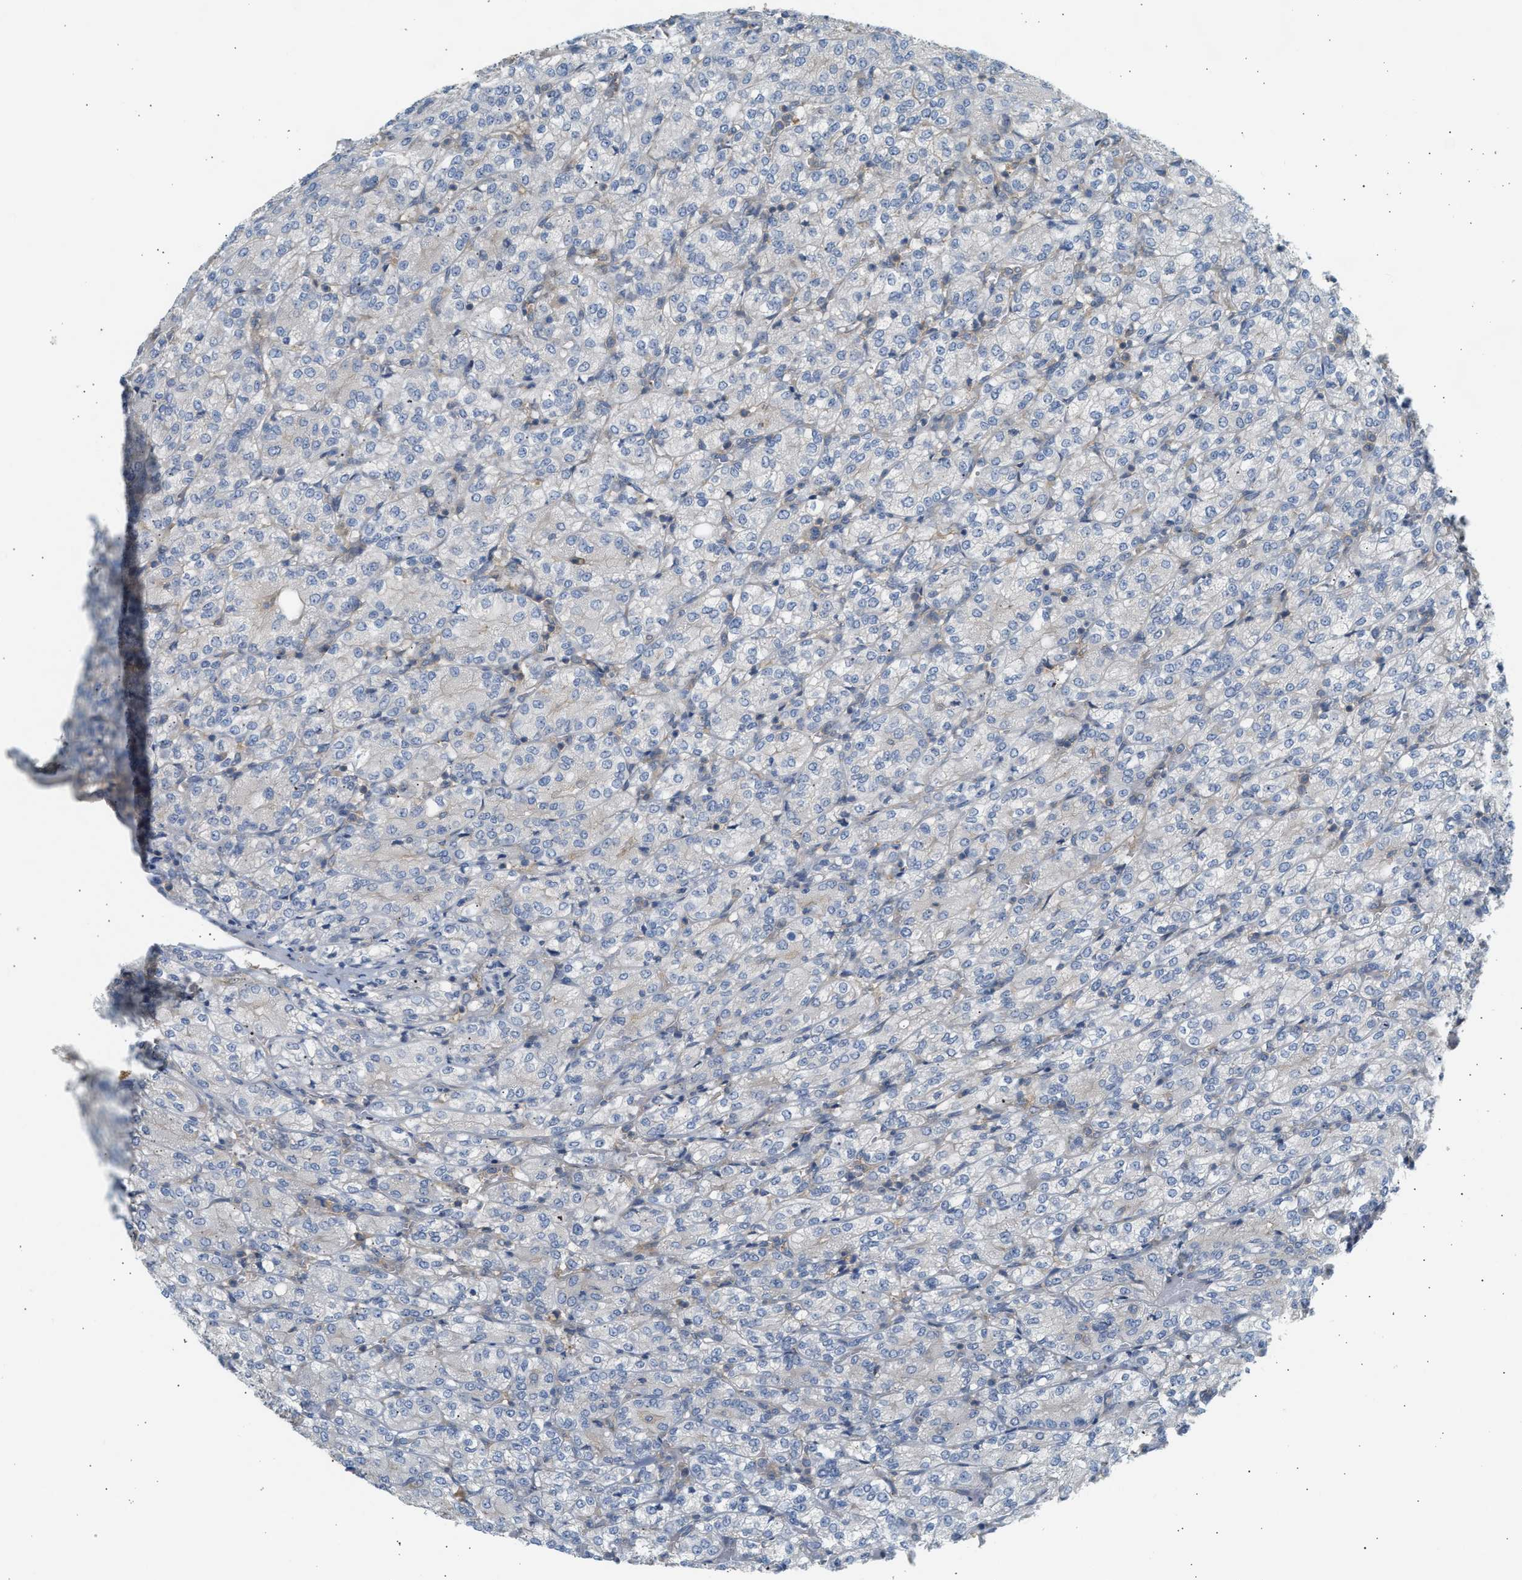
{"staining": {"intensity": "negative", "quantity": "none", "location": "none"}, "tissue": "renal cancer", "cell_type": "Tumor cells", "image_type": "cancer", "snomed": [{"axis": "morphology", "description": "Adenocarcinoma, NOS"}, {"axis": "topography", "description": "Kidney"}], "caption": "High magnification brightfield microscopy of renal cancer (adenocarcinoma) stained with DAB (brown) and counterstained with hematoxylin (blue): tumor cells show no significant expression.", "gene": "PAFAH1B1", "patient": {"sex": "male", "age": 77}}